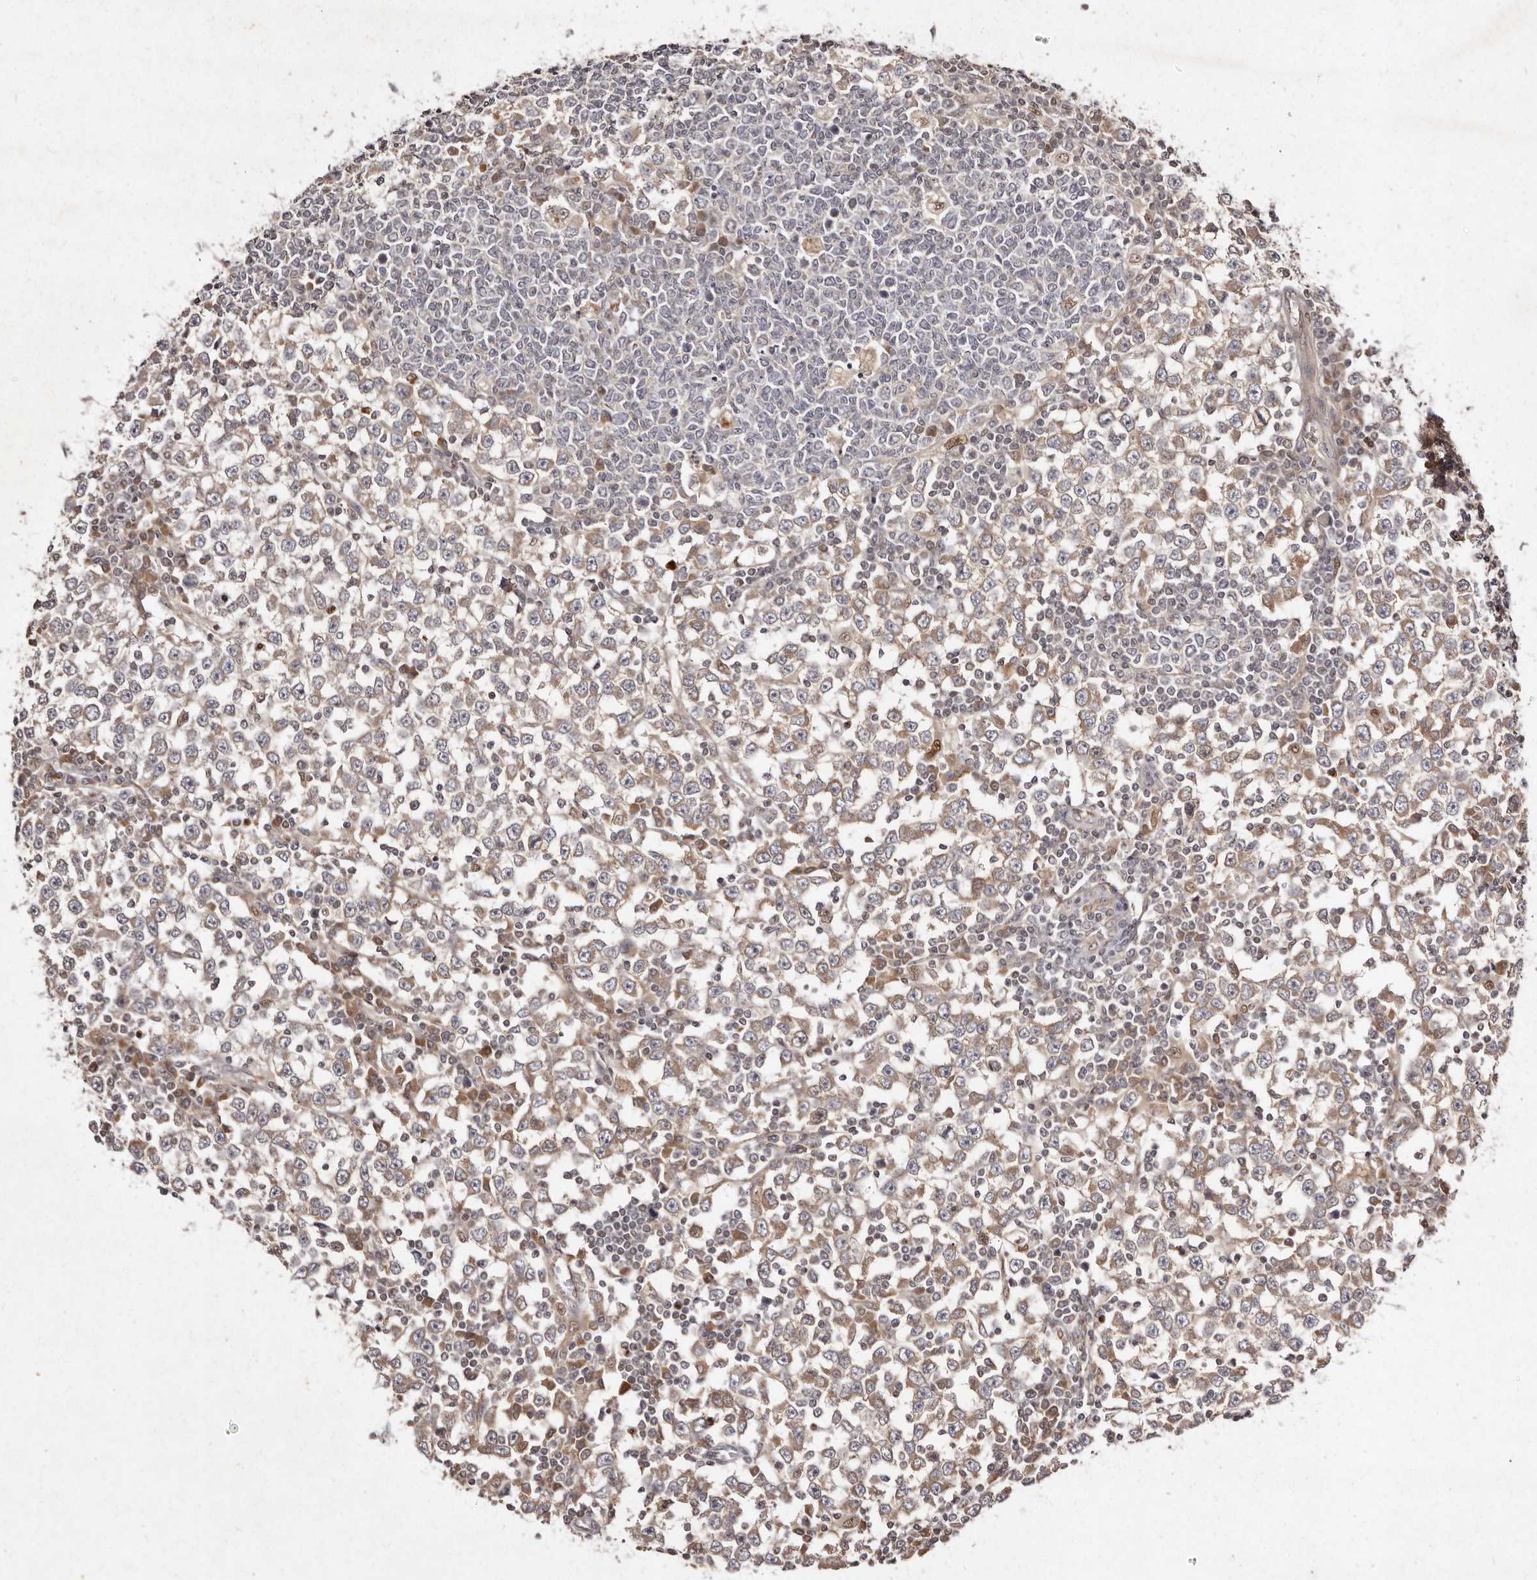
{"staining": {"intensity": "weak", "quantity": ">75%", "location": "cytoplasmic/membranous"}, "tissue": "testis cancer", "cell_type": "Tumor cells", "image_type": "cancer", "snomed": [{"axis": "morphology", "description": "Seminoma, NOS"}, {"axis": "topography", "description": "Testis"}], "caption": "This is an image of immunohistochemistry staining of testis cancer (seminoma), which shows weak expression in the cytoplasmic/membranous of tumor cells.", "gene": "LCORL", "patient": {"sex": "male", "age": 65}}